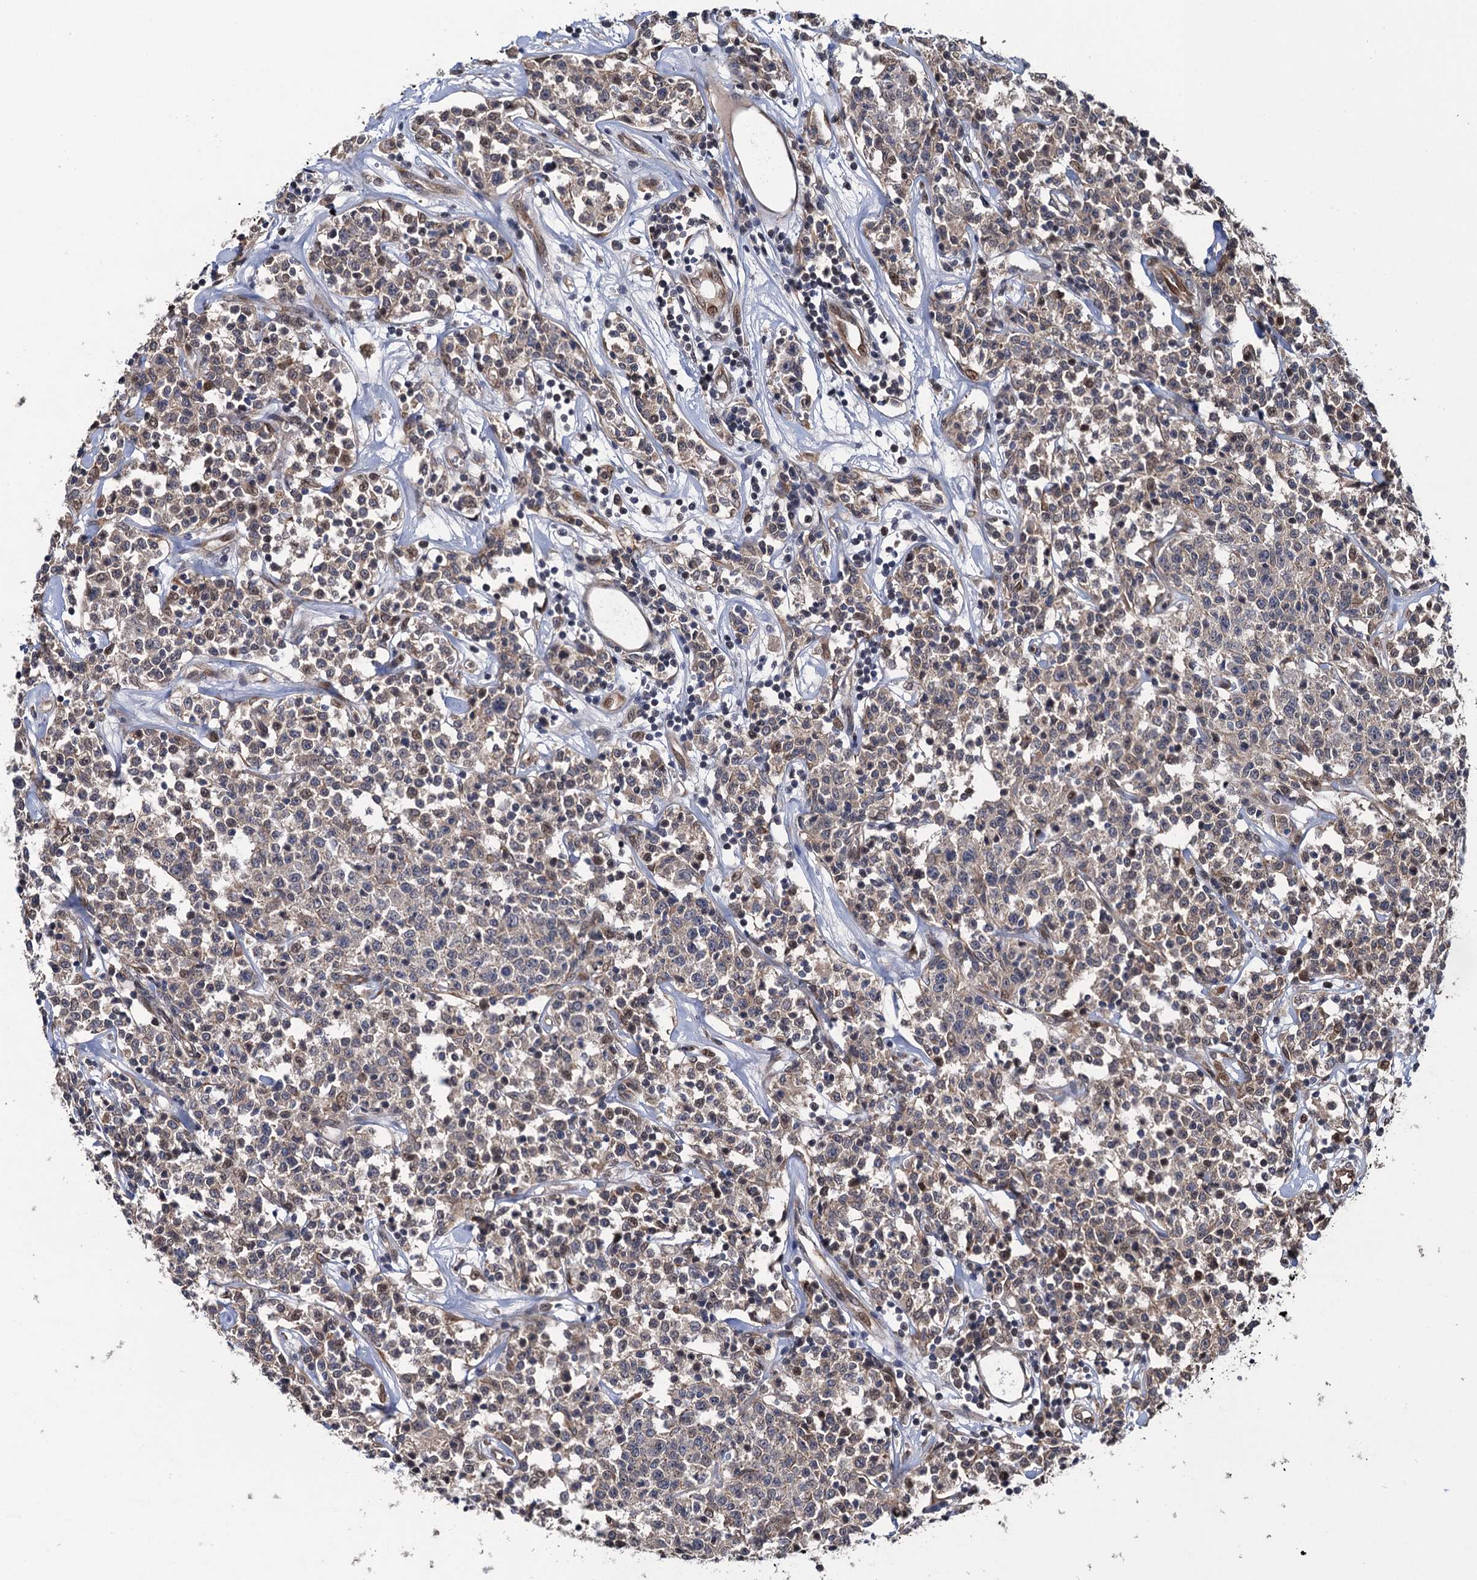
{"staining": {"intensity": "weak", "quantity": "<25%", "location": "cytoplasmic/membranous"}, "tissue": "lymphoma", "cell_type": "Tumor cells", "image_type": "cancer", "snomed": [{"axis": "morphology", "description": "Malignant lymphoma, non-Hodgkin's type, Low grade"}, {"axis": "topography", "description": "Small intestine"}], "caption": "High power microscopy micrograph of an immunohistochemistry photomicrograph of lymphoma, revealing no significant expression in tumor cells.", "gene": "EVX2", "patient": {"sex": "female", "age": 59}}